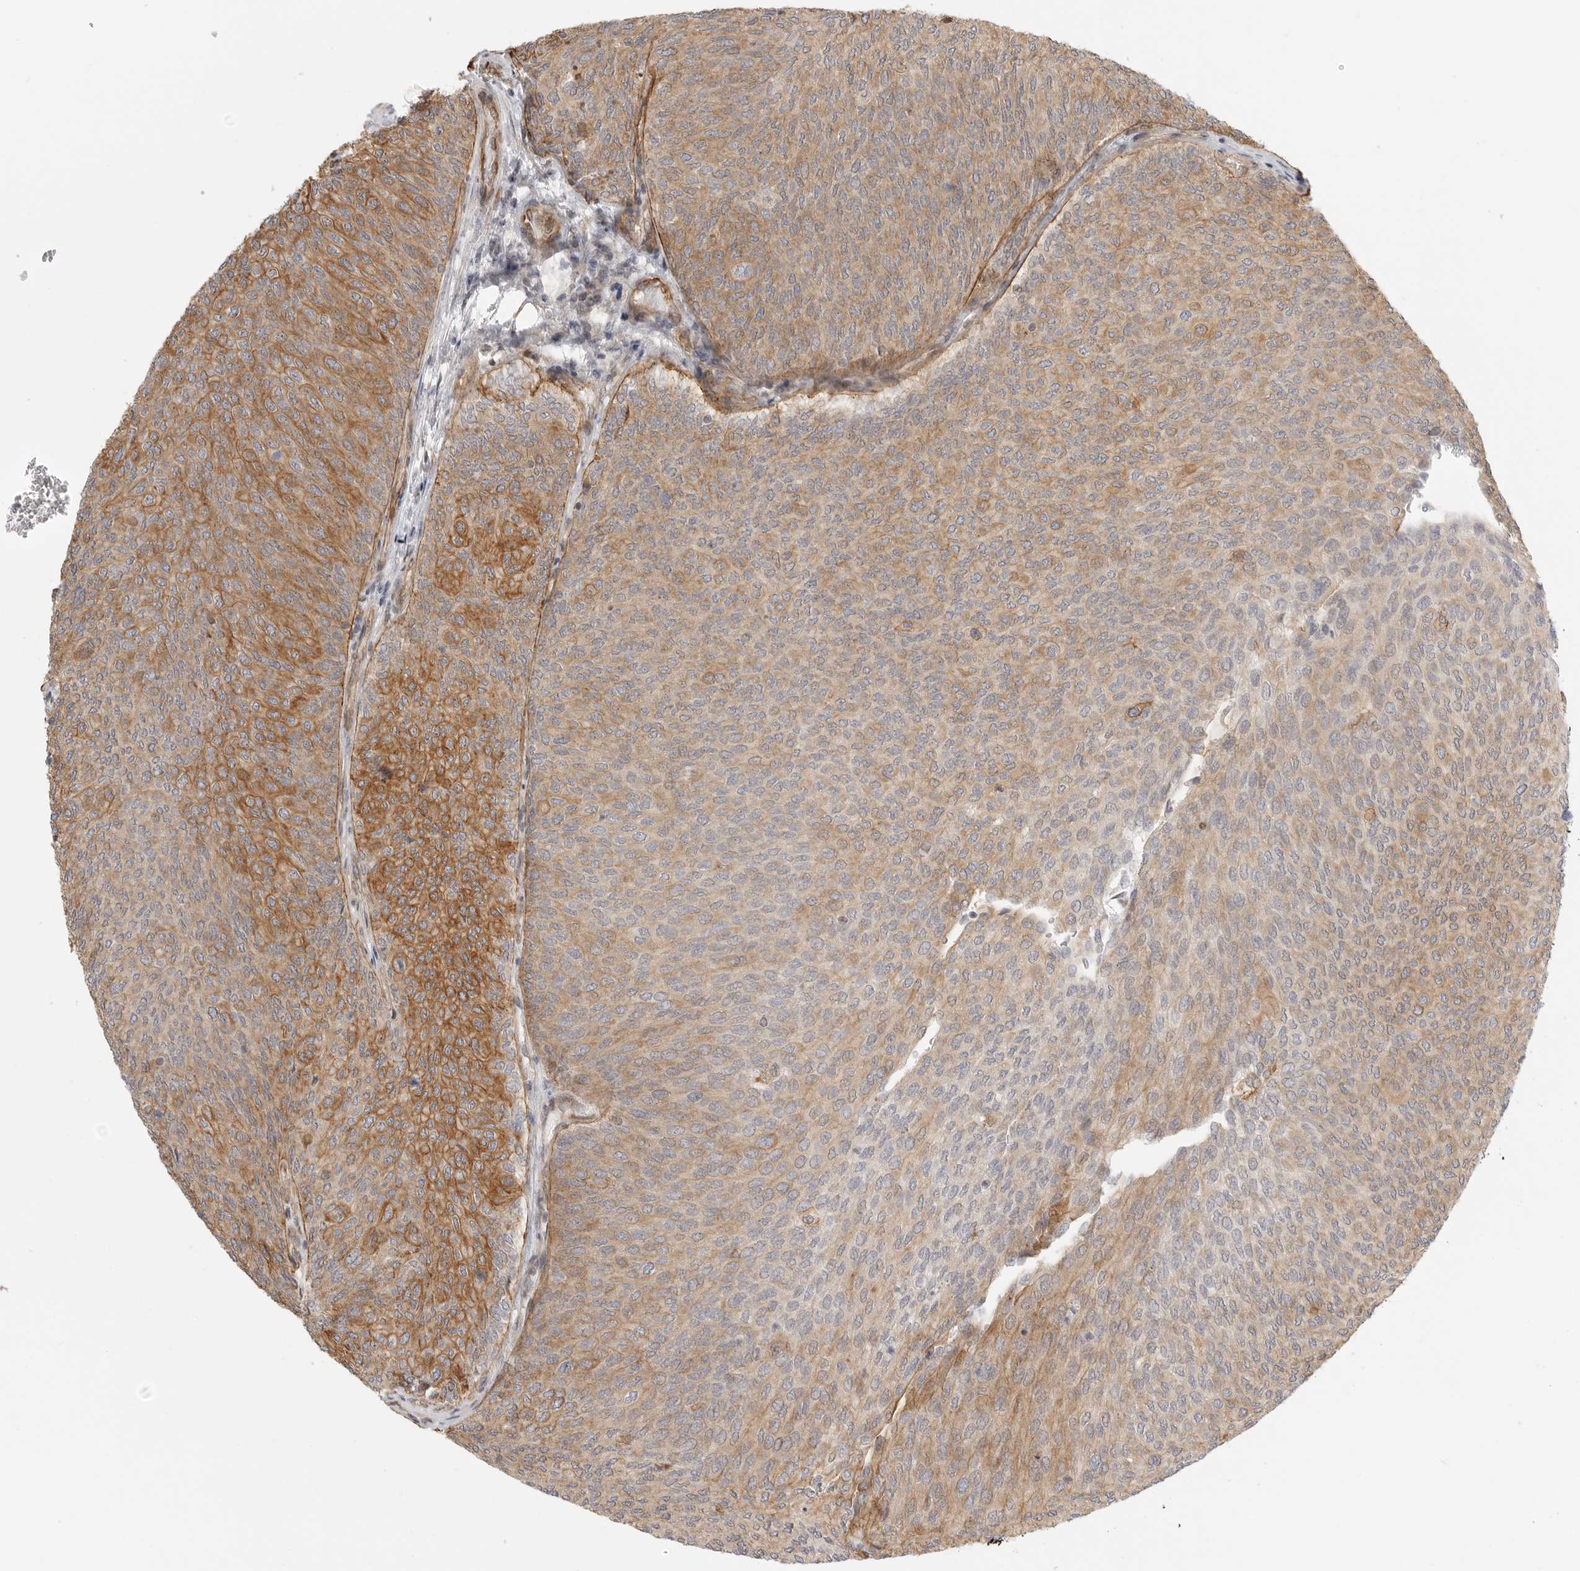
{"staining": {"intensity": "moderate", "quantity": ">75%", "location": "cytoplasmic/membranous"}, "tissue": "urothelial cancer", "cell_type": "Tumor cells", "image_type": "cancer", "snomed": [{"axis": "morphology", "description": "Urothelial carcinoma, Low grade"}, {"axis": "topography", "description": "Urinary bladder"}], "caption": "This is a micrograph of immunohistochemistry (IHC) staining of low-grade urothelial carcinoma, which shows moderate positivity in the cytoplasmic/membranous of tumor cells.", "gene": "ATOH7", "patient": {"sex": "female", "age": 79}}